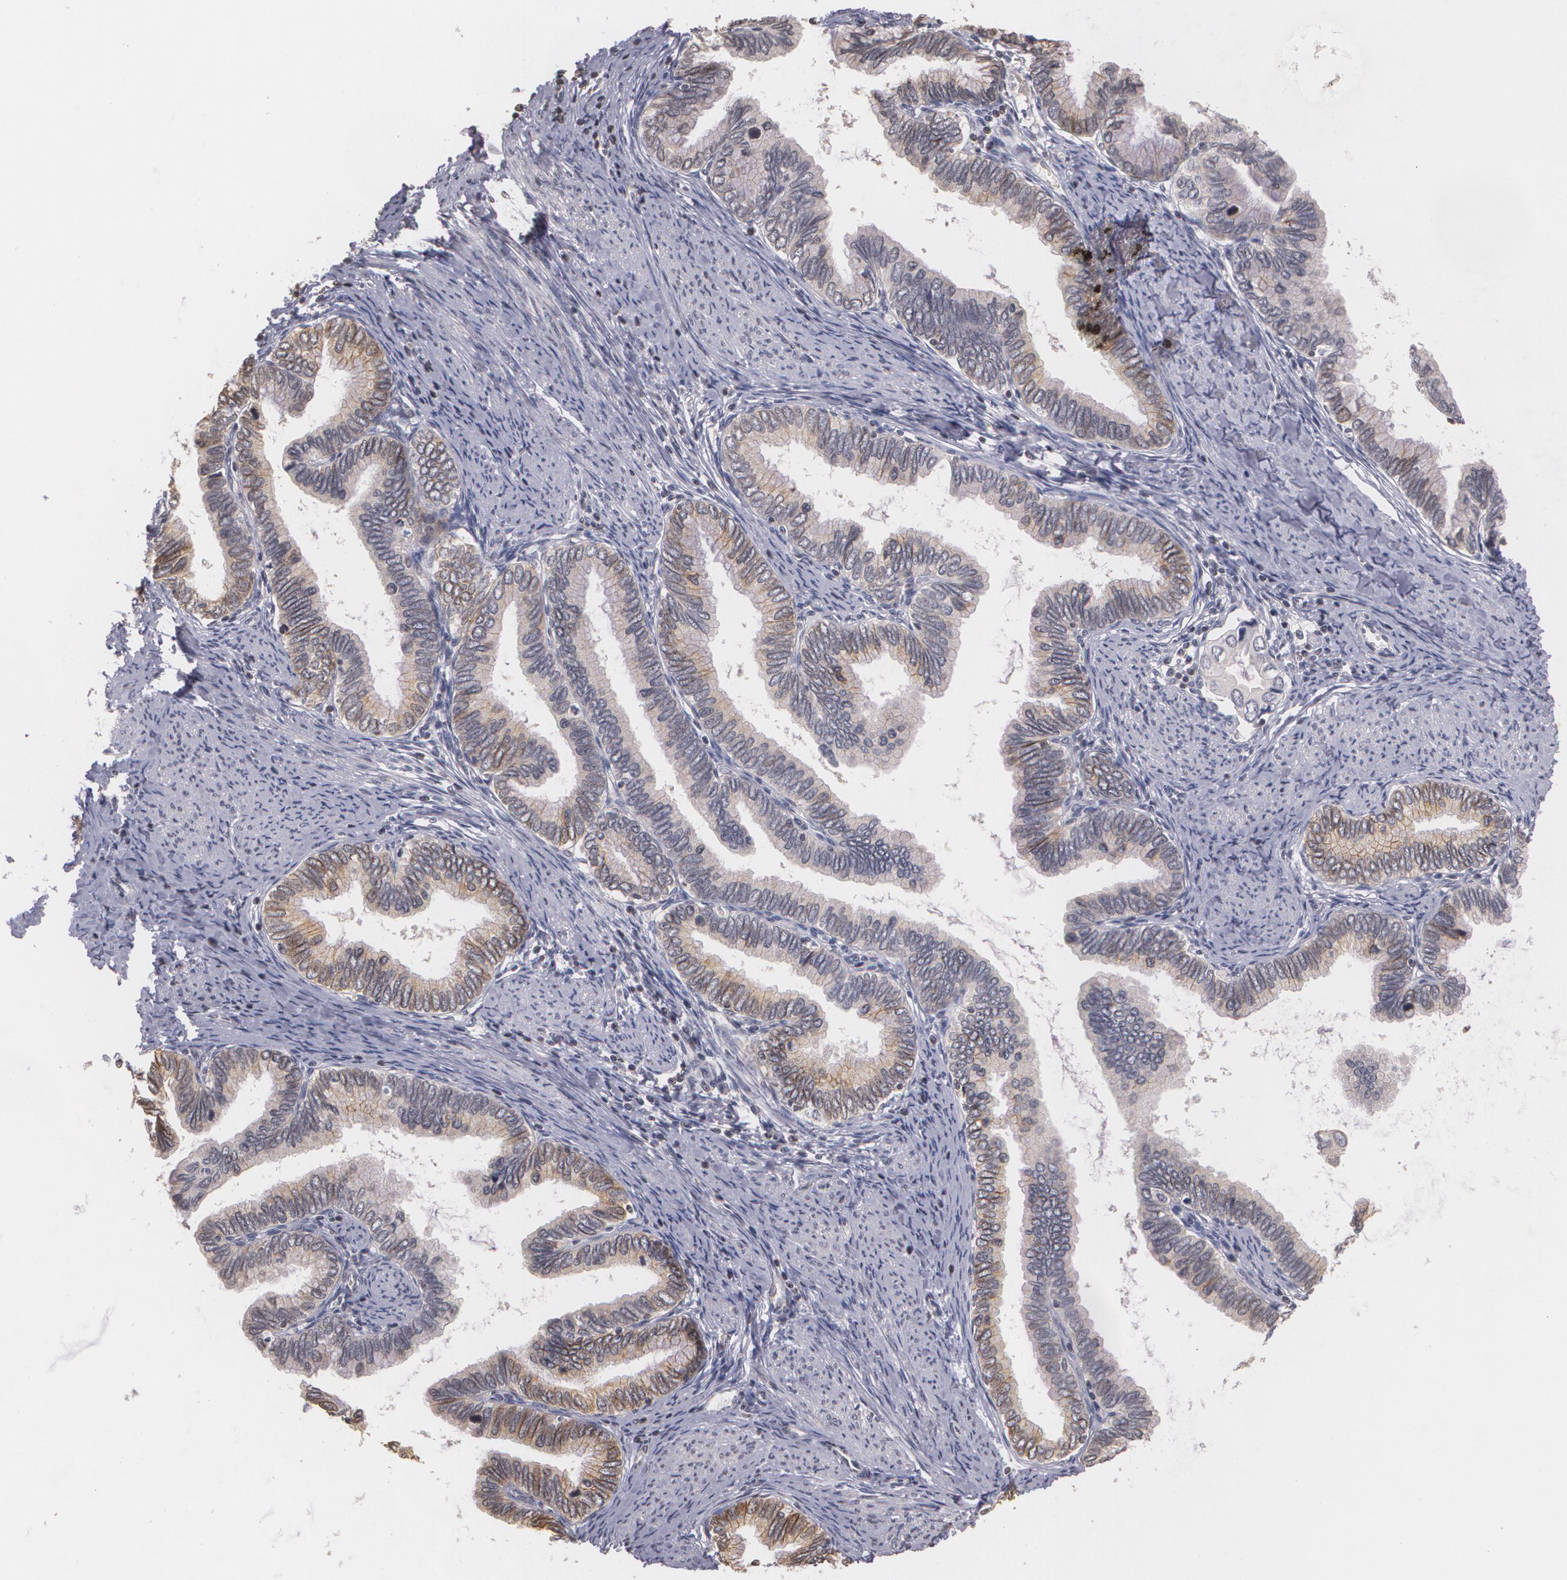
{"staining": {"intensity": "weak", "quantity": "<25%", "location": "cytoplasmic/membranous"}, "tissue": "cervical cancer", "cell_type": "Tumor cells", "image_type": "cancer", "snomed": [{"axis": "morphology", "description": "Adenocarcinoma, NOS"}, {"axis": "topography", "description": "Cervix"}], "caption": "Tumor cells are negative for protein expression in human cervical cancer (adenocarcinoma). The staining was performed using DAB (3,3'-diaminobenzidine) to visualize the protein expression in brown, while the nuclei were stained in blue with hematoxylin (Magnification: 20x).", "gene": "THRB", "patient": {"sex": "female", "age": 49}}